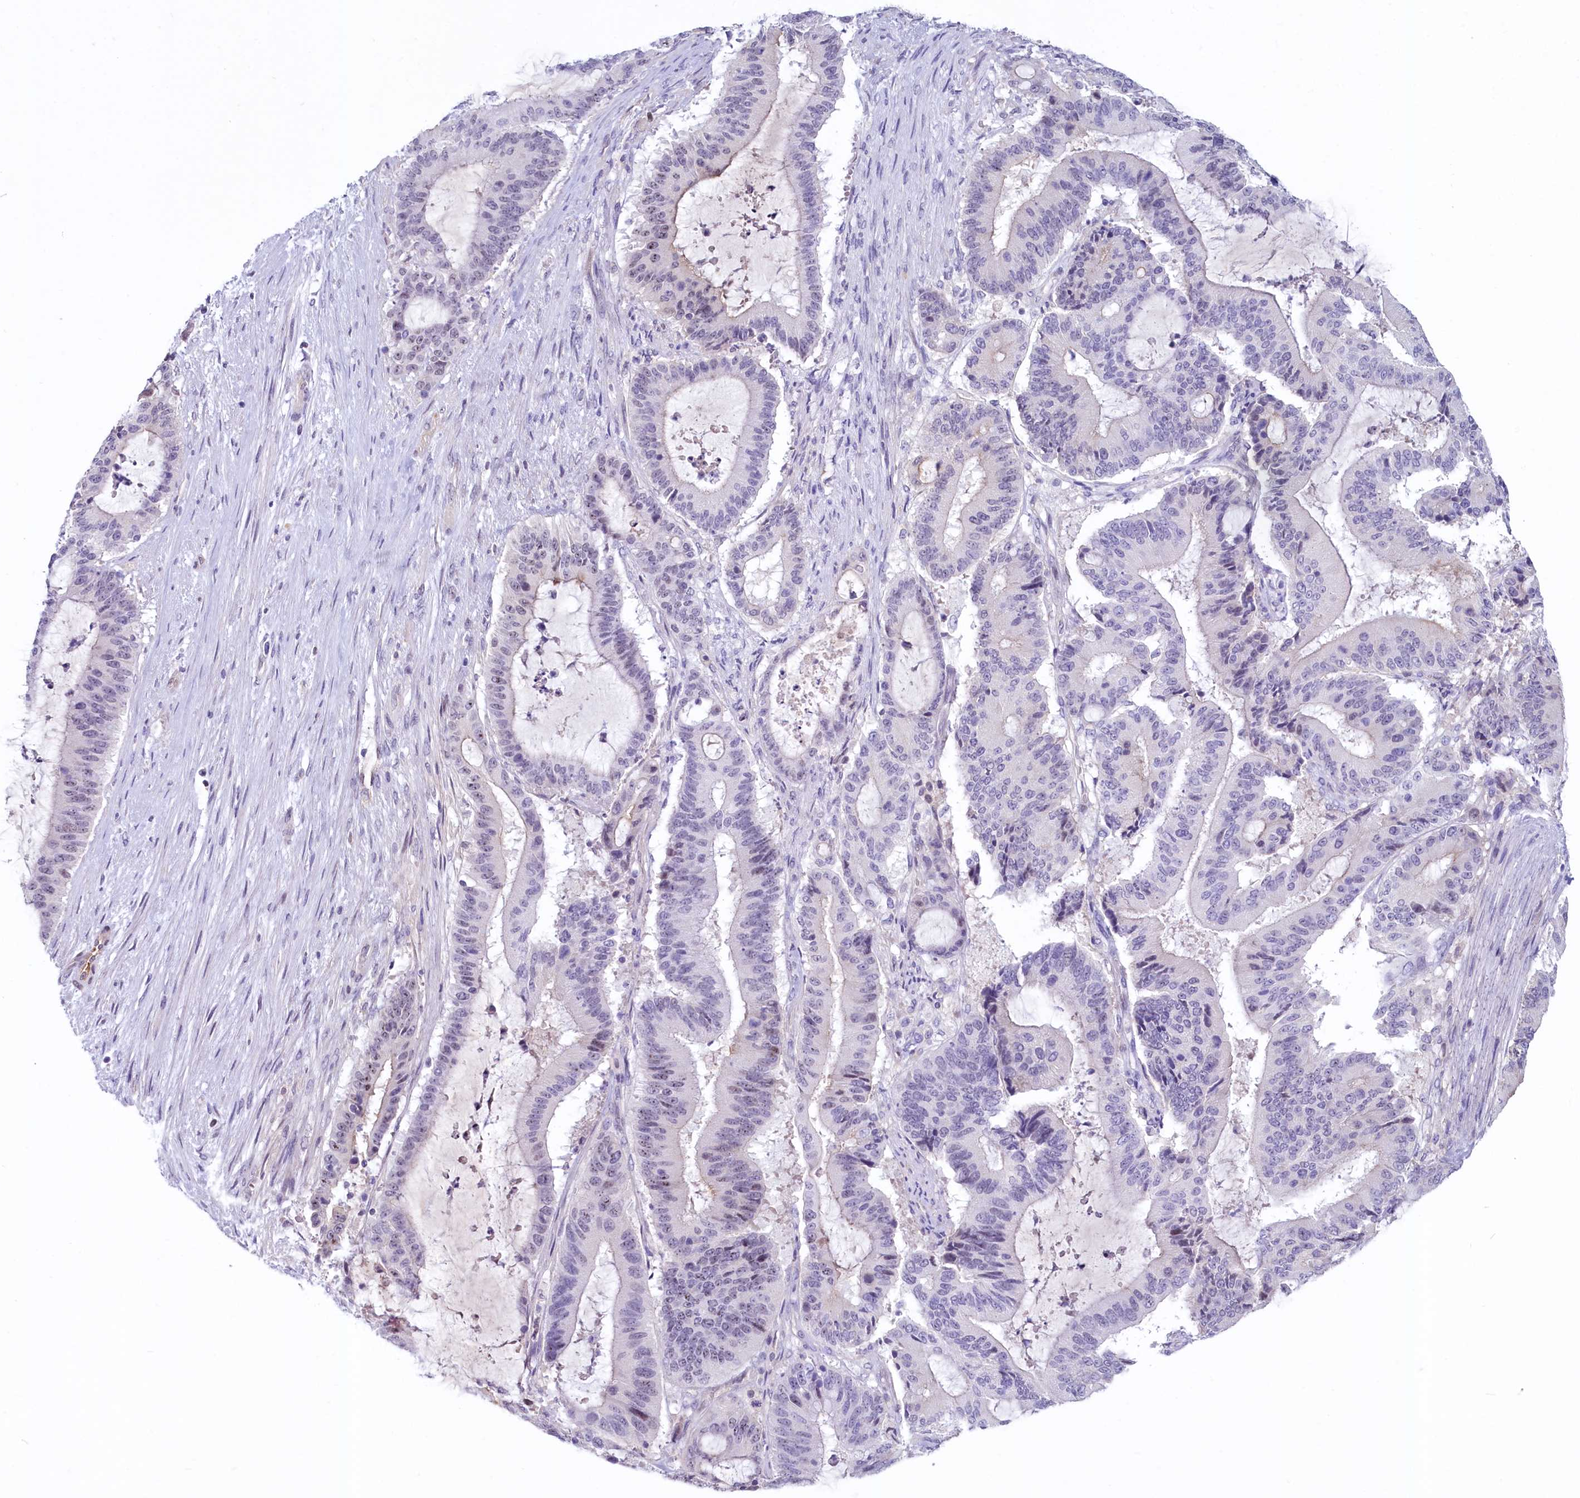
{"staining": {"intensity": "negative", "quantity": "none", "location": "none"}, "tissue": "liver cancer", "cell_type": "Tumor cells", "image_type": "cancer", "snomed": [{"axis": "morphology", "description": "Normal tissue, NOS"}, {"axis": "morphology", "description": "Cholangiocarcinoma"}, {"axis": "topography", "description": "Liver"}, {"axis": "topography", "description": "Peripheral nerve tissue"}], "caption": "Liver cancer was stained to show a protein in brown. There is no significant staining in tumor cells. (DAB immunohistochemistry visualized using brightfield microscopy, high magnification).", "gene": "PROCR", "patient": {"sex": "female", "age": 73}}